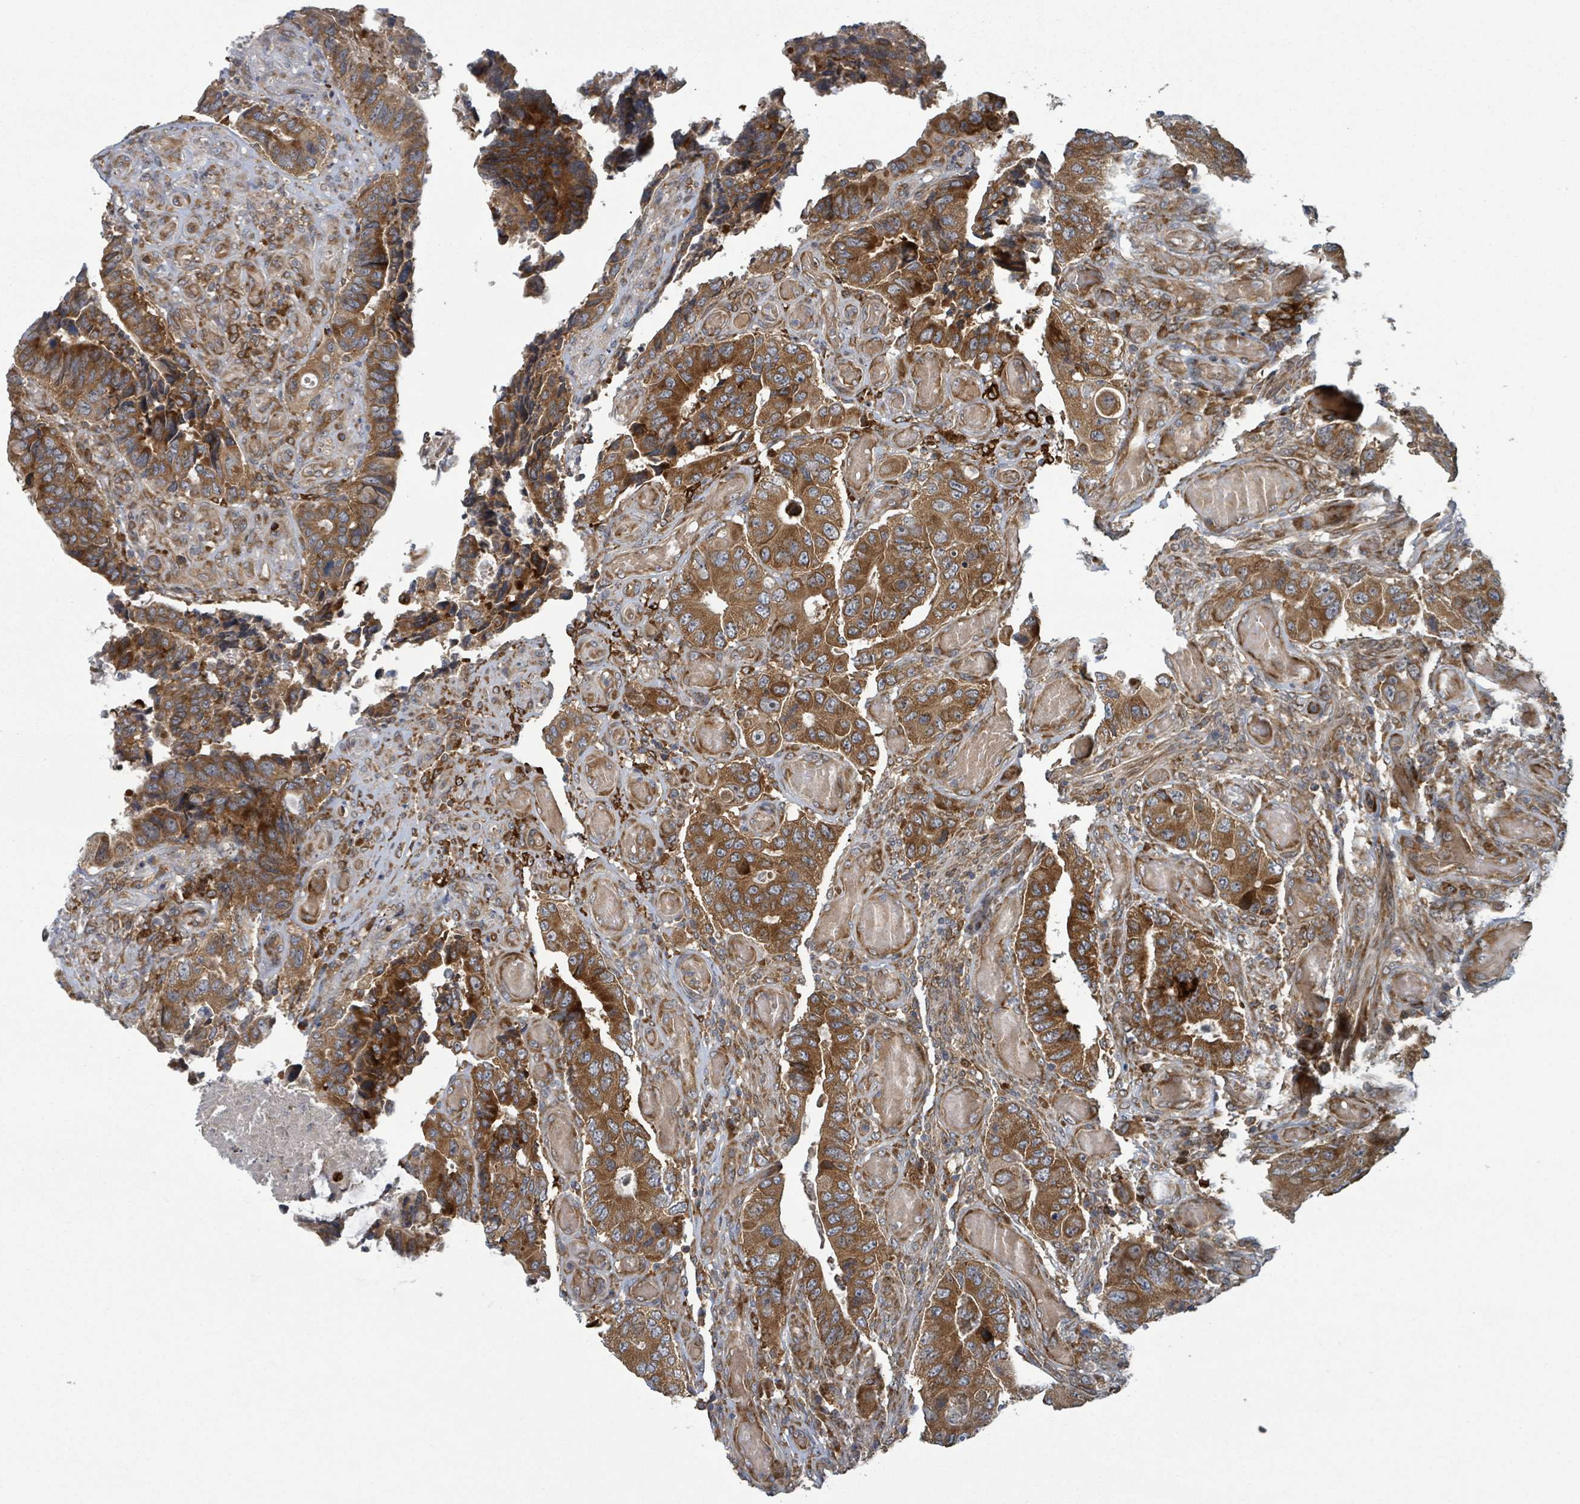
{"staining": {"intensity": "strong", "quantity": ">75%", "location": "cytoplasmic/membranous"}, "tissue": "colorectal cancer", "cell_type": "Tumor cells", "image_type": "cancer", "snomed": [{"axis": "morphology", "description": "Adenocarcinoma, NOS"}, {"axis": "topography", "description": "Colon"}], "caption": "Protein analysis of adenocarcinoma (colorectal) tissue exhibits strong cytoplasmic/membranous expression in about >75% of tumor cells. The staining was performed using DAB, with brown indicating positive protein expression. Nuclei are stained blue with hematoxylin.", "gene": "OR51E1", "patient": {"sex": "male", "age": 87}}